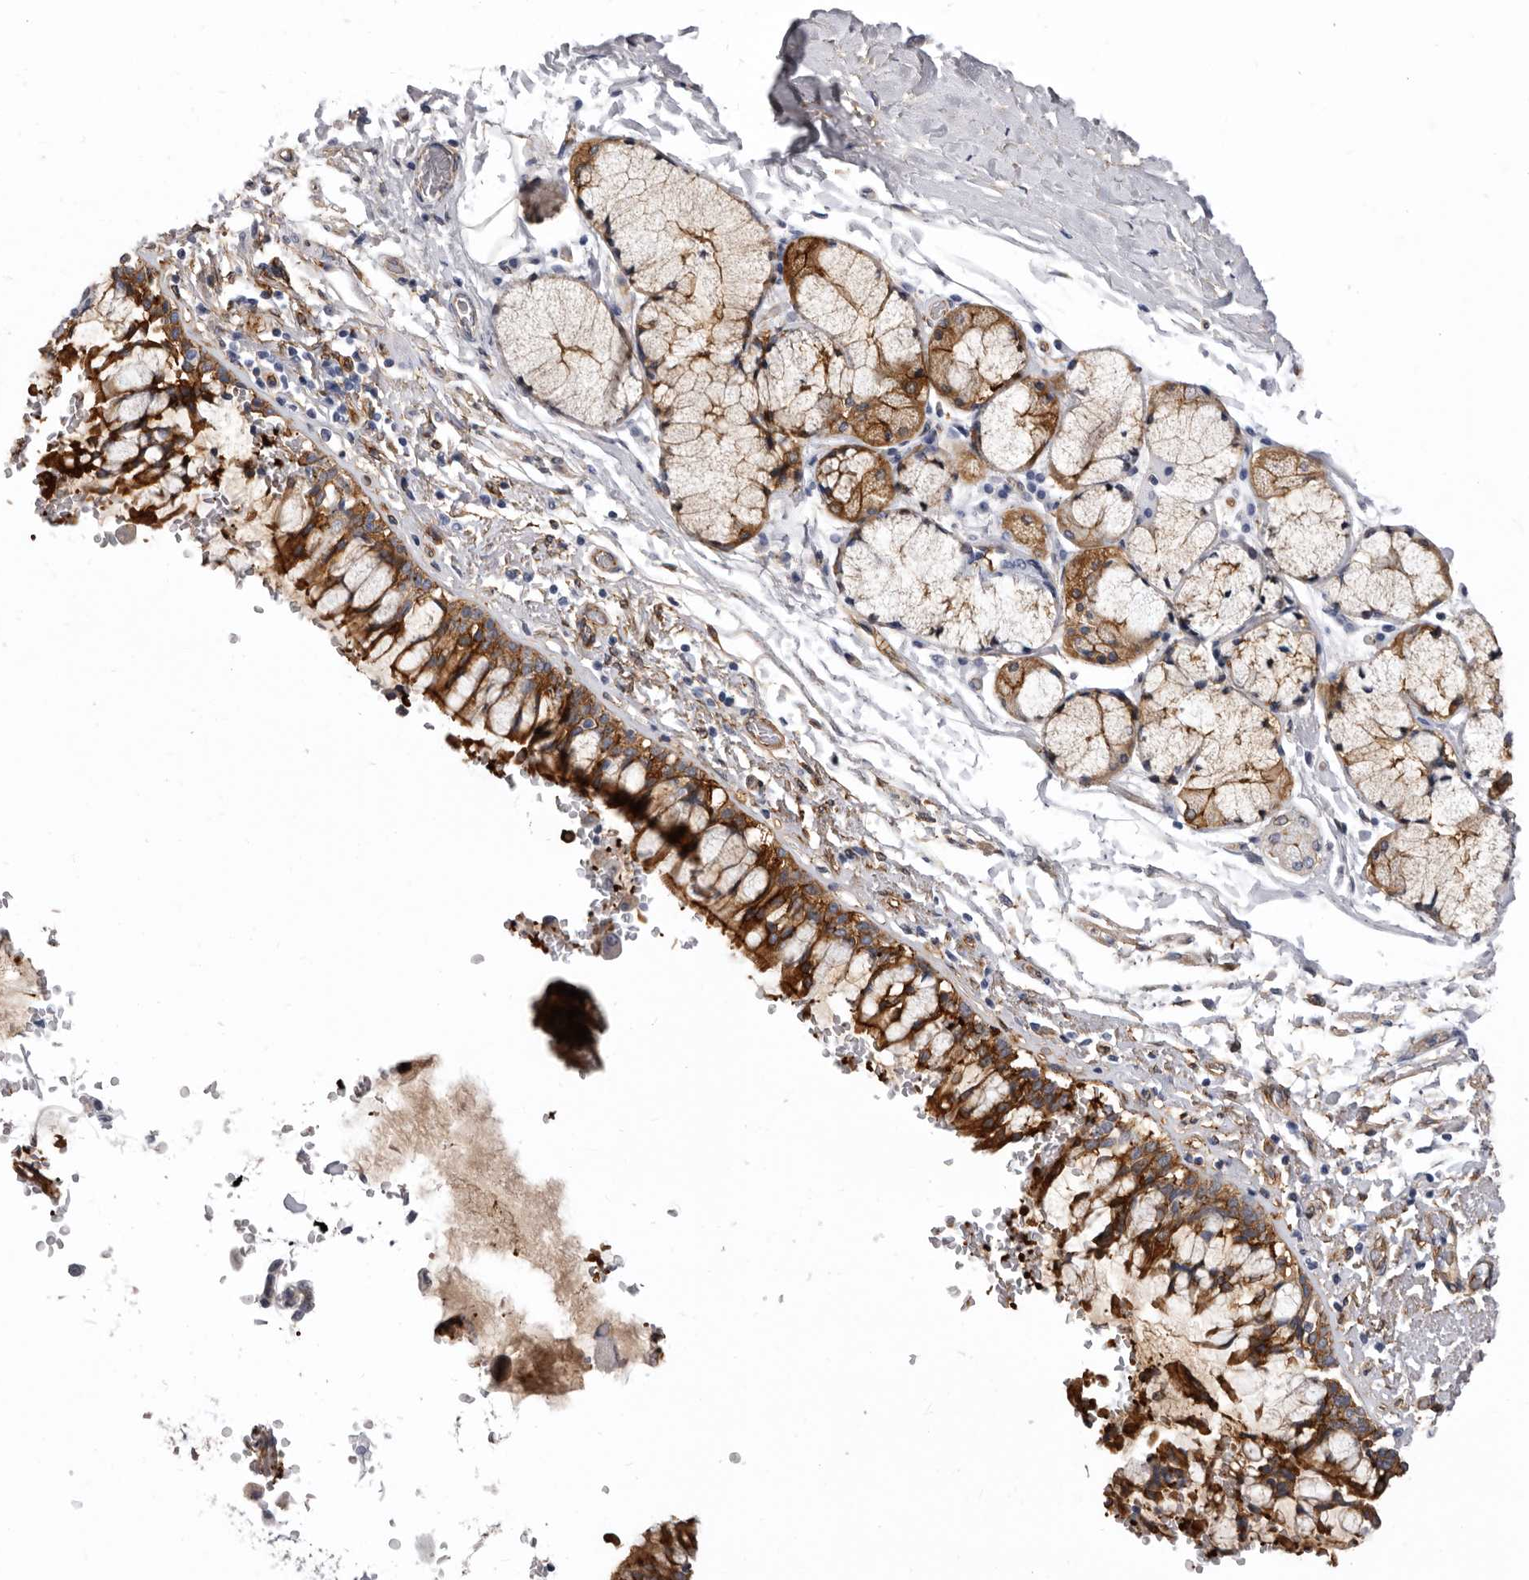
{"staining": {"intensity": "moderate", "quantity": ">75%", "location": "cytoplasmic/membranous"}, "tissue": "bronchus", "cell_type": "Respiratory epithelial cells", "image_type": "normal", "snomed": [{"axis": "morphology", "description": "Normal tissue, NOS"}, {"axis": "morphology", "description": "Inflammation, NOS"}, {"axis": "topography", "description": "Cartilage tissue"}, {"axis": "topography", "description": "Bronchus"}, {"axis": "topography", "description": "Lung"}], "caption": "Moderate cytoplasmic/membranous protein expression is appreciated in about >75% of respiratory epithelial cells in bronchus.", "gene": "ENAH", "patient": {"sex": "female", "age": 64}}